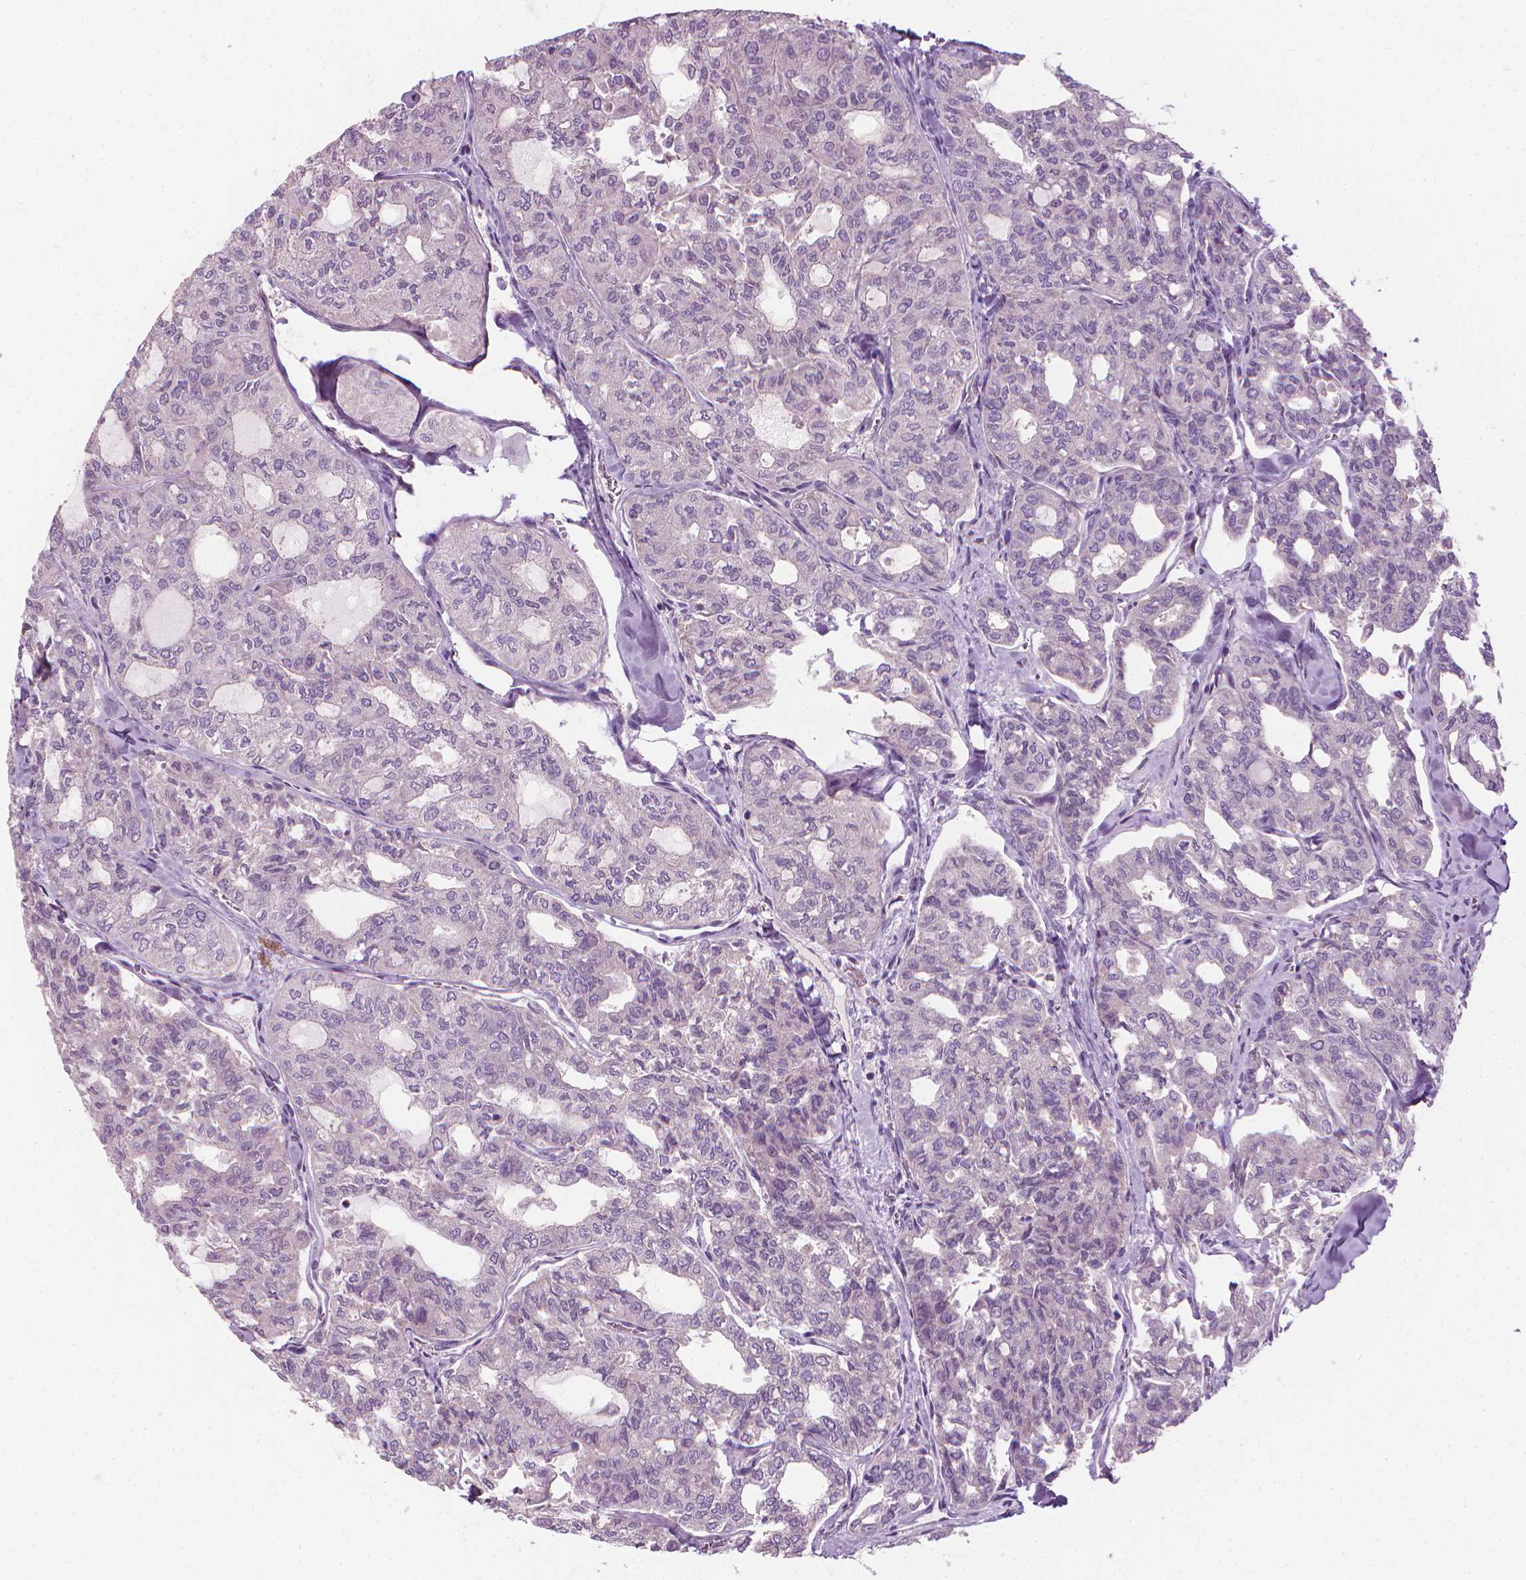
{"staining": {"intensity": "negative", "quantity": "none", "location": "none"}, "tissue": "thyroid cancer", "cell_type": "Tumor cells", "image_type": "cancer", "snomed": [{"axis": "morphology", "description": "Follicular adenoma carcinoma, NOS"}, {"axis": "topography", "description": "Thyroid gland"}], "caption": "Immunohistochemistry photomicrograph of neoplastic tissue: human thyroid cancer stained with DAB exhibits no significant protein staining in tumor cells. (IHC, brightfield microscopy, high magnification).", "gene": "RIIAD1", "patient": {"sex": "male", "age": 75}}